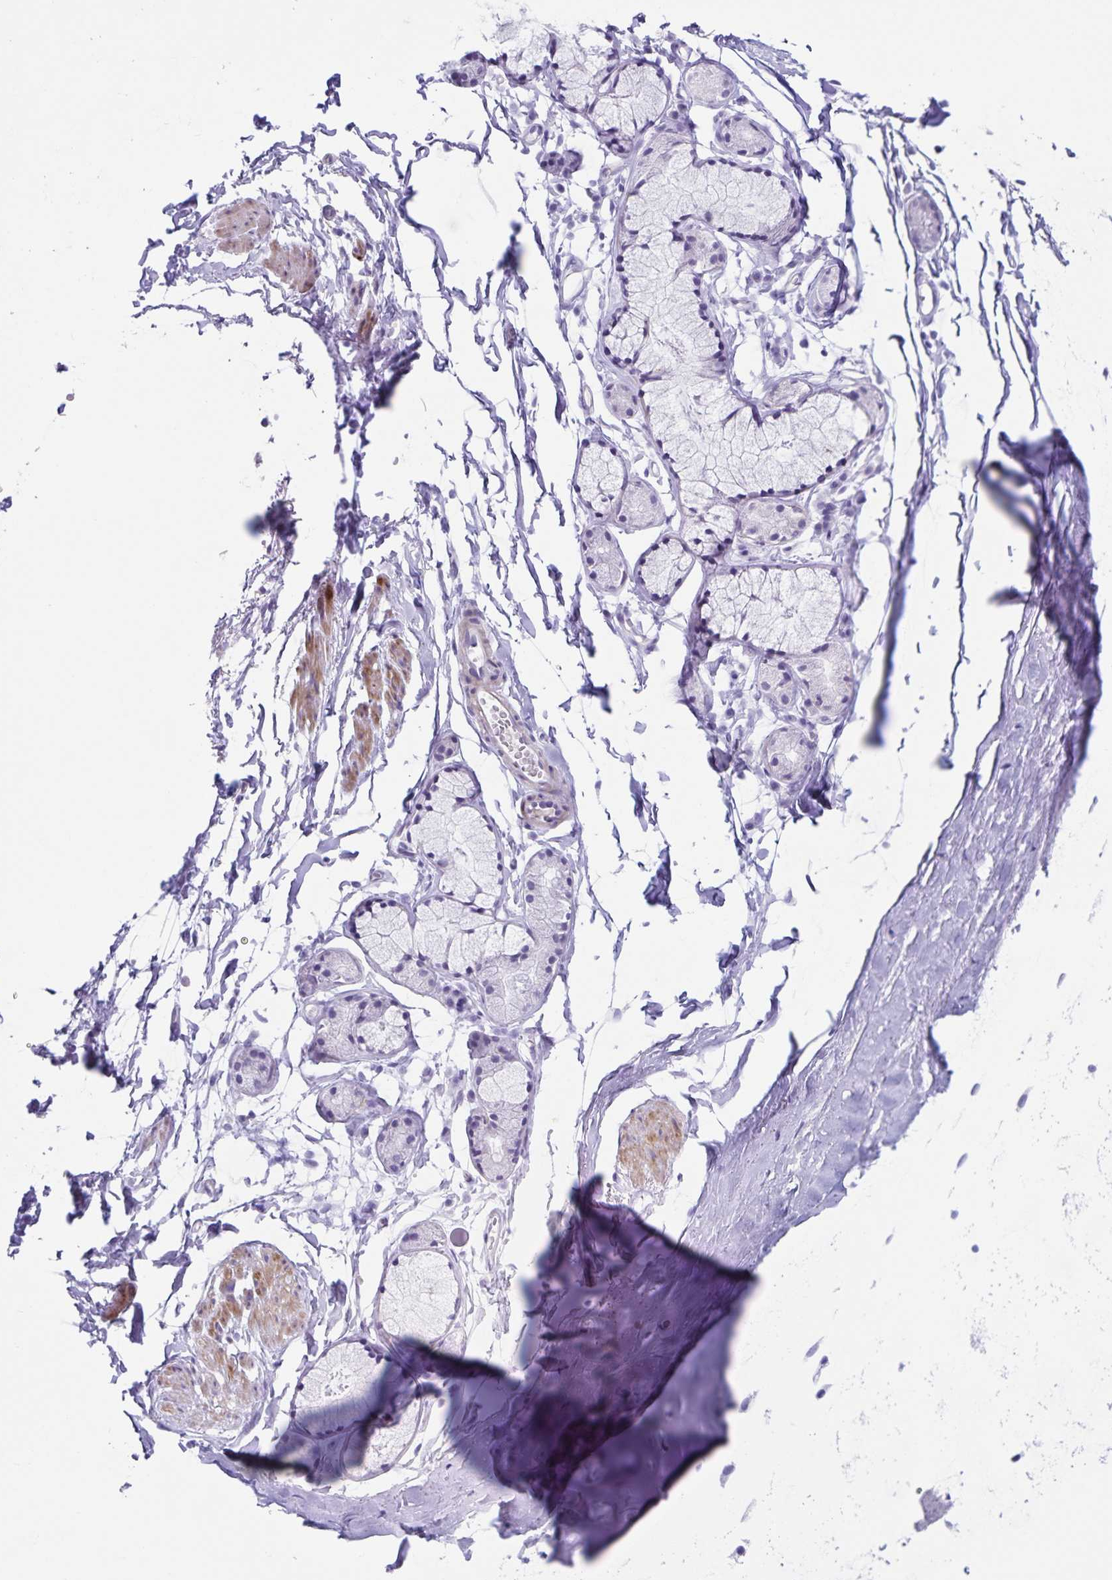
{"staining": {"intensity": "negative", "quantity": "none", "location": "none"}, "tissue": "adipose tissue", "cell_type": "Adipocytes", "image_type": "normal", "snomed": [{"axis": "morphology", "description": "Normal tissue, NOS"}, {"axis": "topography", "description": "Cartilage tissue"}, {"axis": "topography", "description": "Bronchus"}, {"axis": "topography", "description": "Peripheral nerve tissue"}], "caption": "High magnification brightfield microscopy of normal adipose tissue stained with DAB (3,3'-diaminobenzidine) (brown) and counterstained with hematoxylin (blue): adipocytes show no significant positivity. Nuclei are stained in blue.", "gene": "C11orf42", "patient": {"sex": "female", "age": 59}}